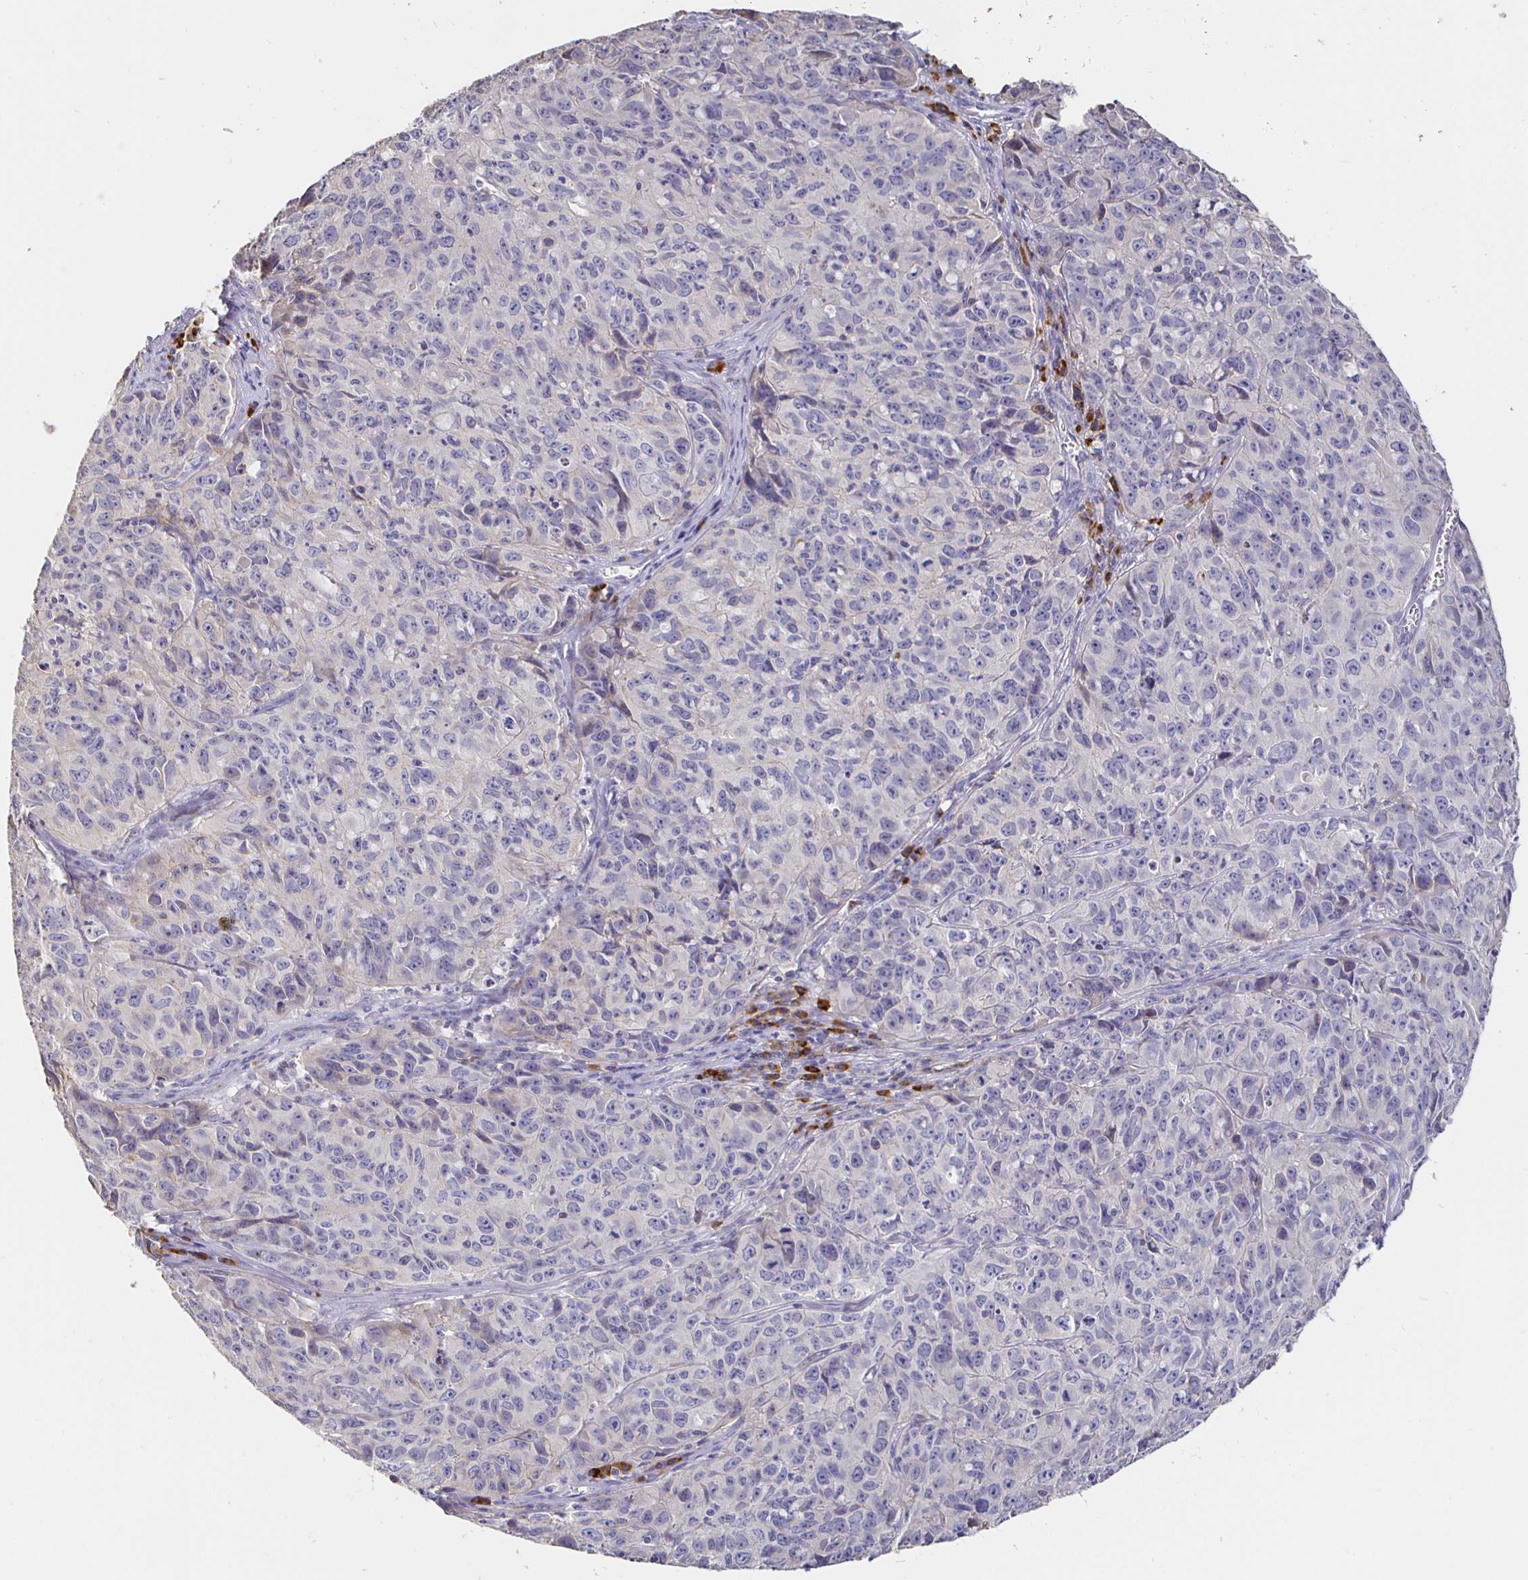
{"staining": {"intensity": "negative", "quantity": "none", "location": "none"}, "tissue": "cervical cancer", "cell_type": "Tumor cells", "image_type": "cancer", "snomed": [{"axis": "morphology", "description": "Squamous cell carcinoma, NOS"}, {"axis": "topography", "description": "Cervix"}], "caption": "A photomicrograph of squamous cell carcinoma (cervical) stained for a protein exhibits no brown staining in tumor cells.", "gene": "CXCR3", "patient": {"sex": "female", "age": 28}}